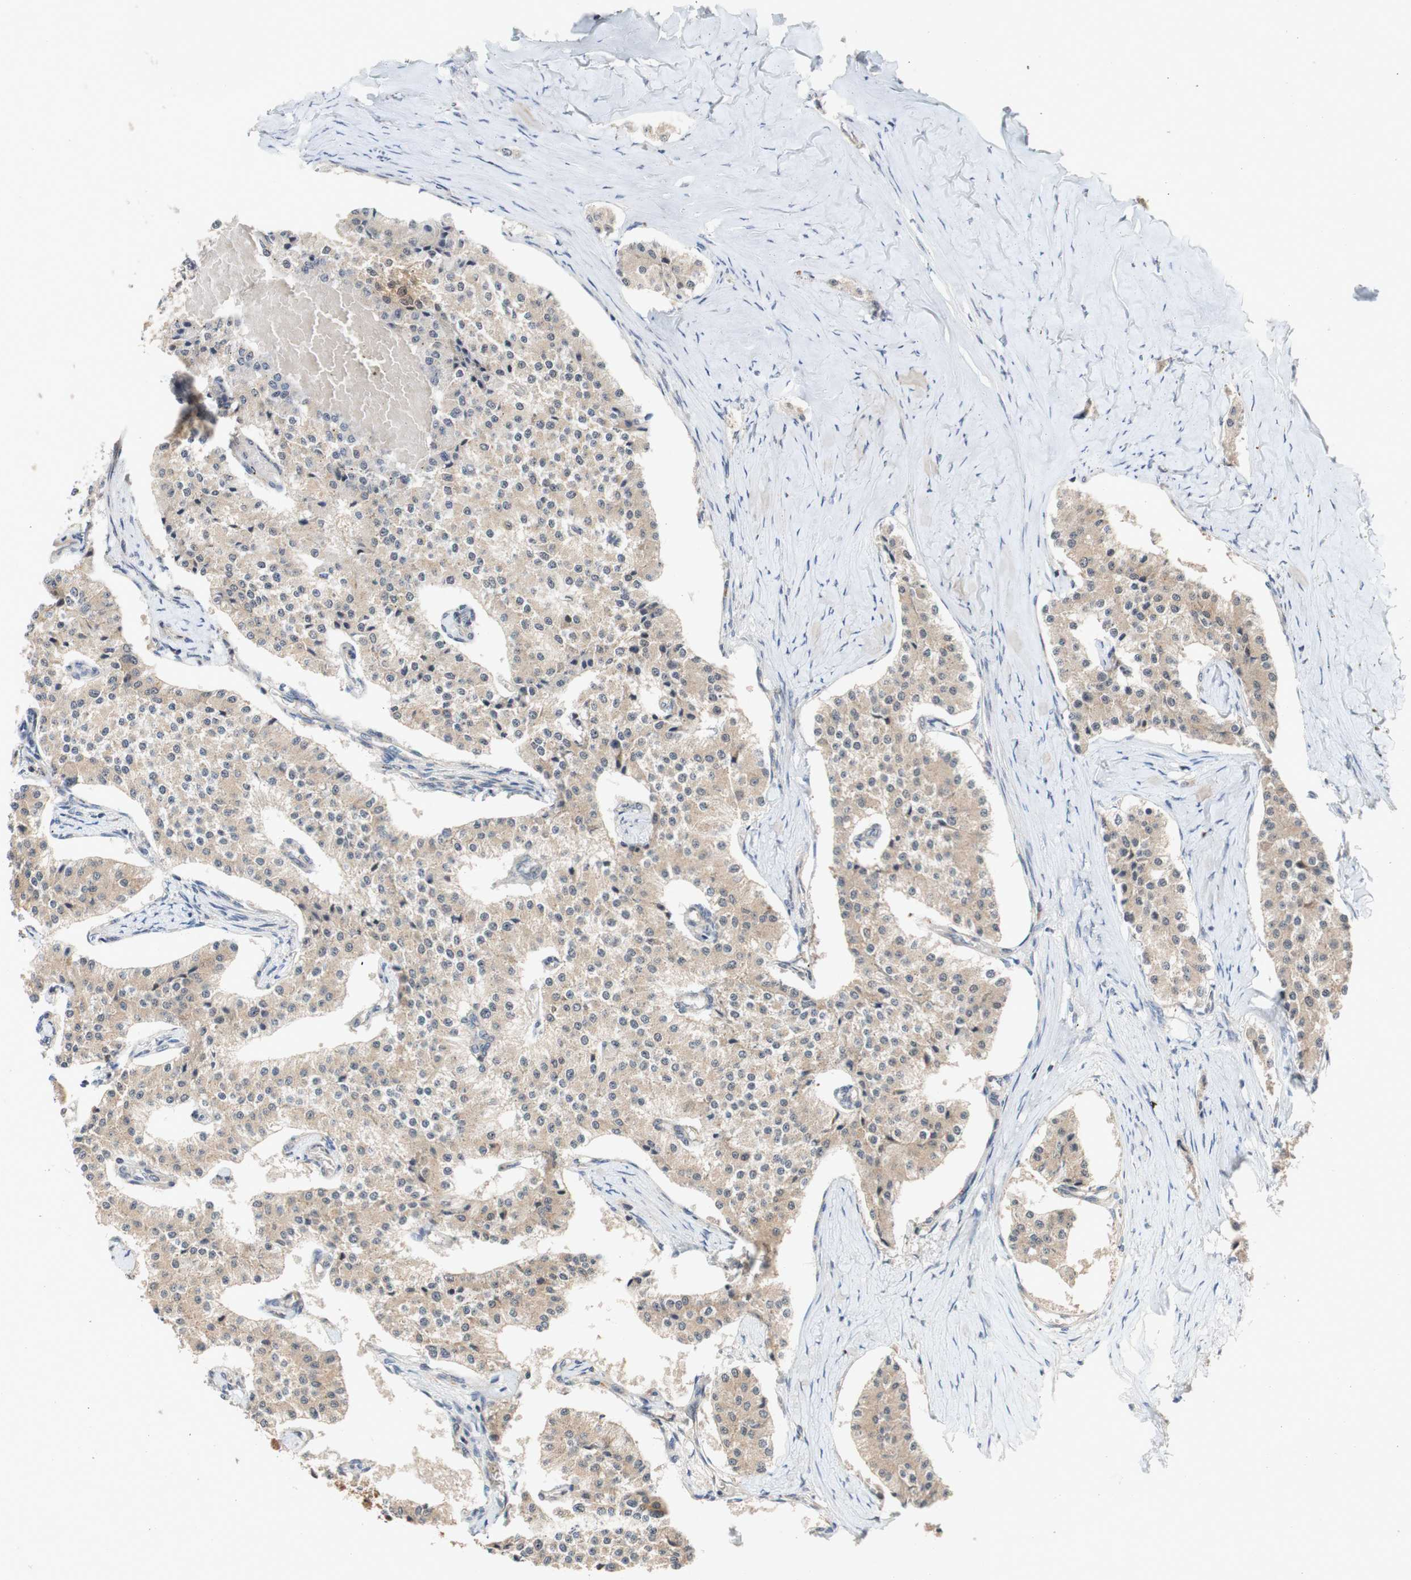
{"staining": {"intensity": "moderate", "quantity": ">75%", "location": "cytoplasmic/membranous,nuclear"}, "tissue": "carcinoid", "cell_type": "Tumor cells", "image_type": "cancer", "snomed": [{"axis": "morphology", "description": "Carcinoid, malignant, NOS"}, {"axis": "topography", "description": "Colon"}], "caption": "Protein staining demonstrates moderate cytoplasmic/membranous and nuclear expression in about >75% of tumor cells in carcinoid.", "gene": "PIN1", "patient": {"sex": "female", "age": 52}}